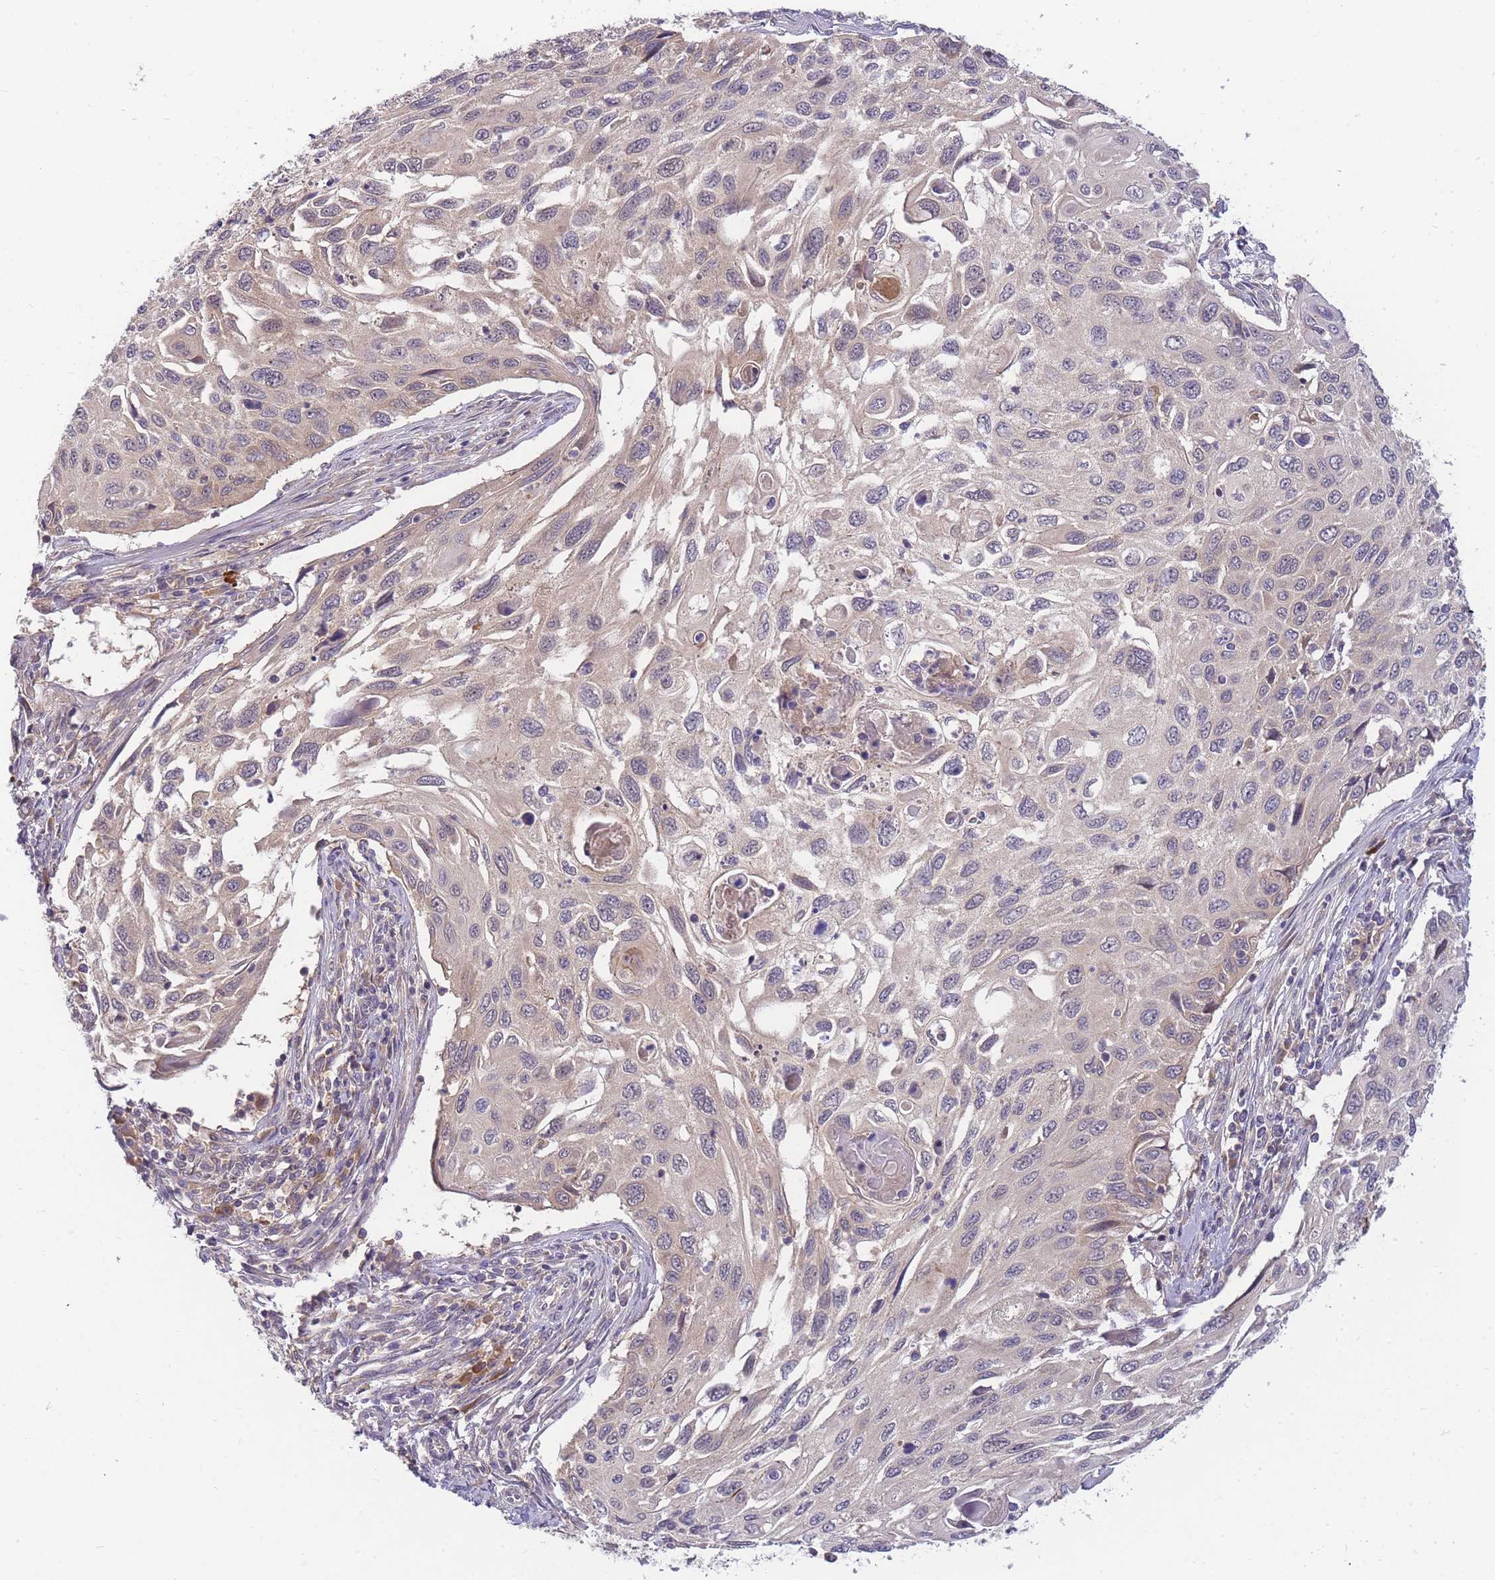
{"staining": {"intensity": "weak", "quantity": "<25%", "location": "cytoplasmic/membranous"}, "tissue": "cervical cancer", "cell_type": "Tumor cells", "image_type": "cancer", "snomed": [{"axis": "morphology", "description": "Squamous cell carcinoma, NOS"}, {"axis": "topography", "description": "Cervix"}], "caption": "Tumor cells show no significant protein positivity in squamous cell carcinoma (cervical).", "gene": "ZNF577", "patient": {"sex": "female", "age": 70}}